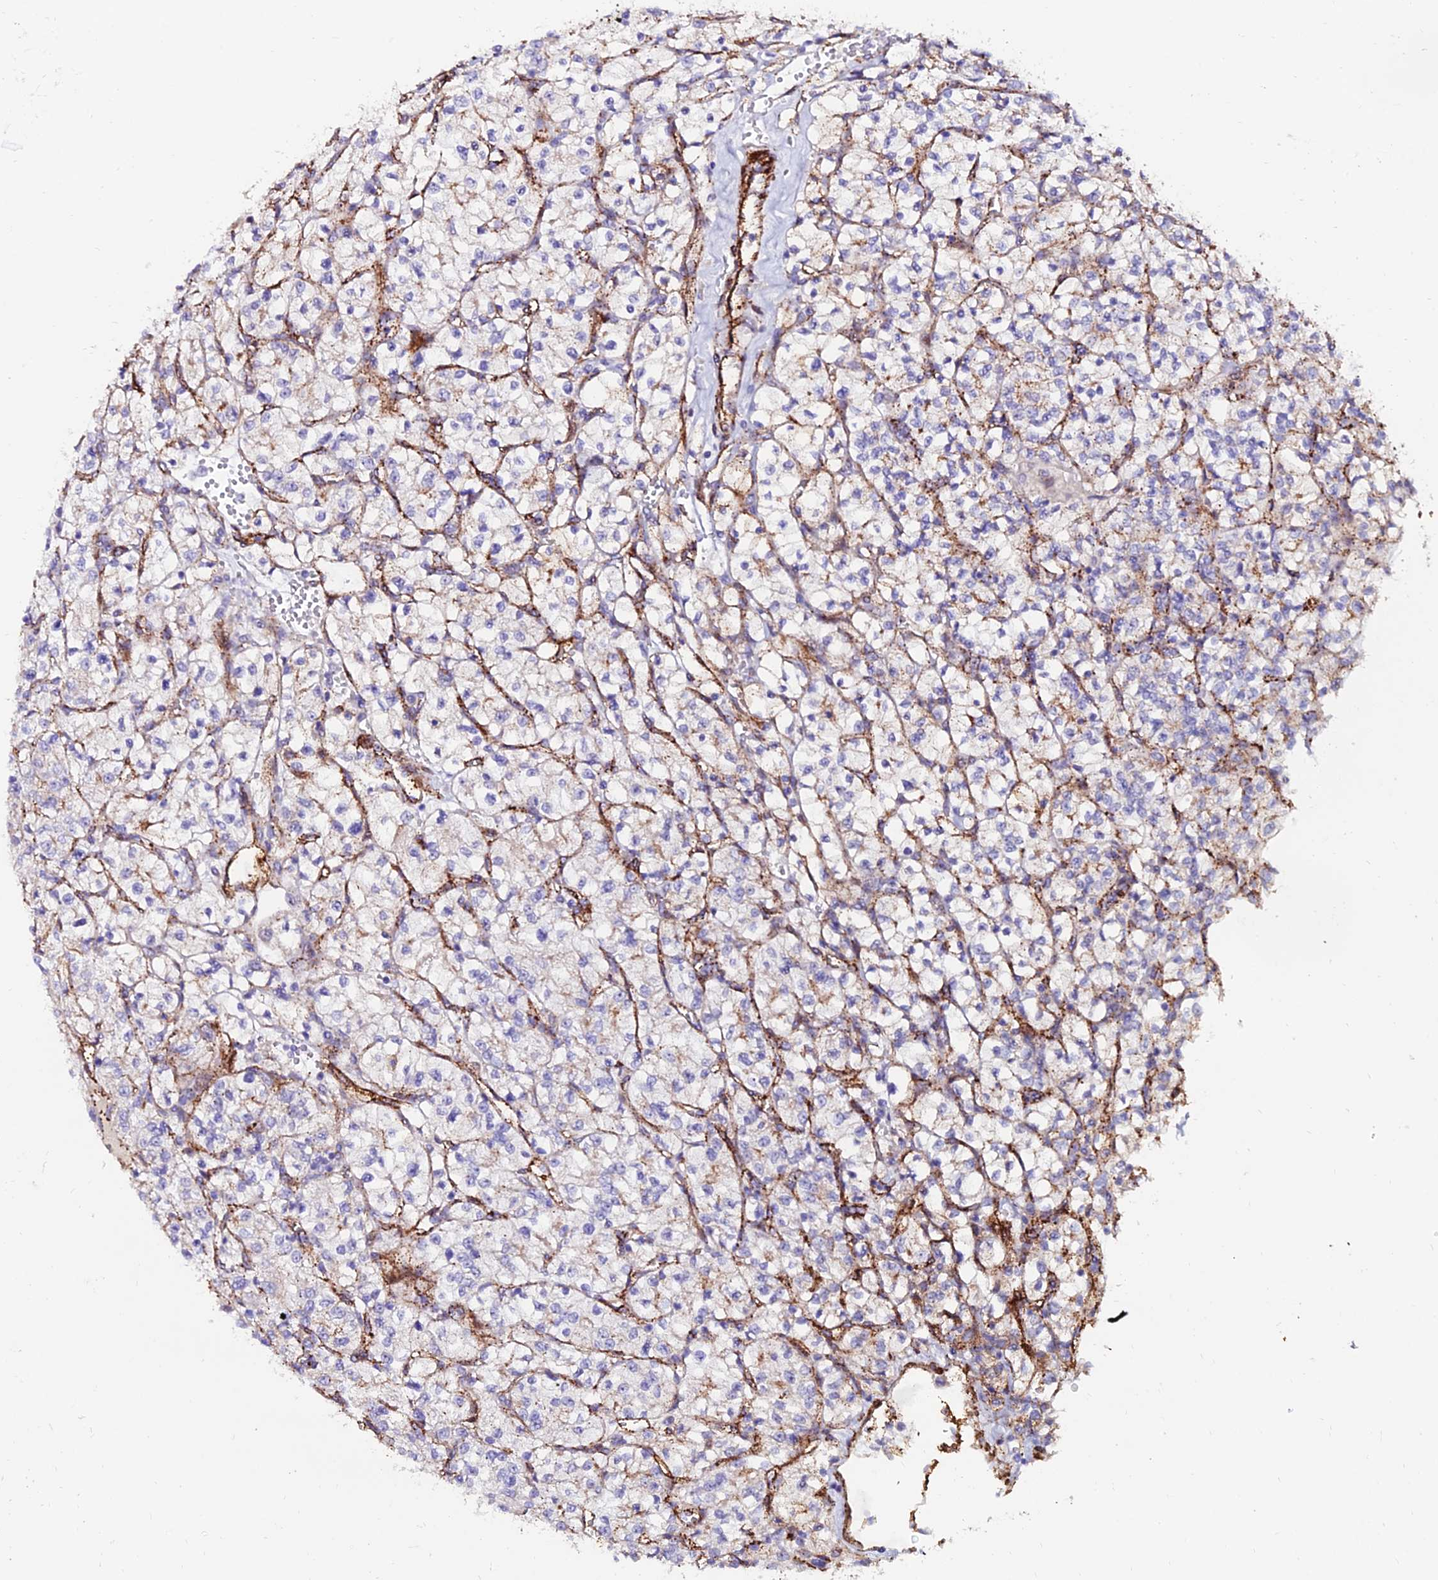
{"staining": {"intensity": "weak", "quantity": "<25%", "location": "cytoplasmic/membranous"}, "tissue": "renal cancer", "cell_type": "Tumor cells", "image_type": "cancer", "snomed": [{"axis": "morphology", "description": "Adenocarcinoma, NOS"}, {"axis": "topography", "description": "Kidney"}], "caption": "Immunohistochemistry of renal cancer (adenocarcinoma) reveals no staining in tumor cells.", "gene": "ALDH3B2", "patient": {"sex": "female", "age": 64}}